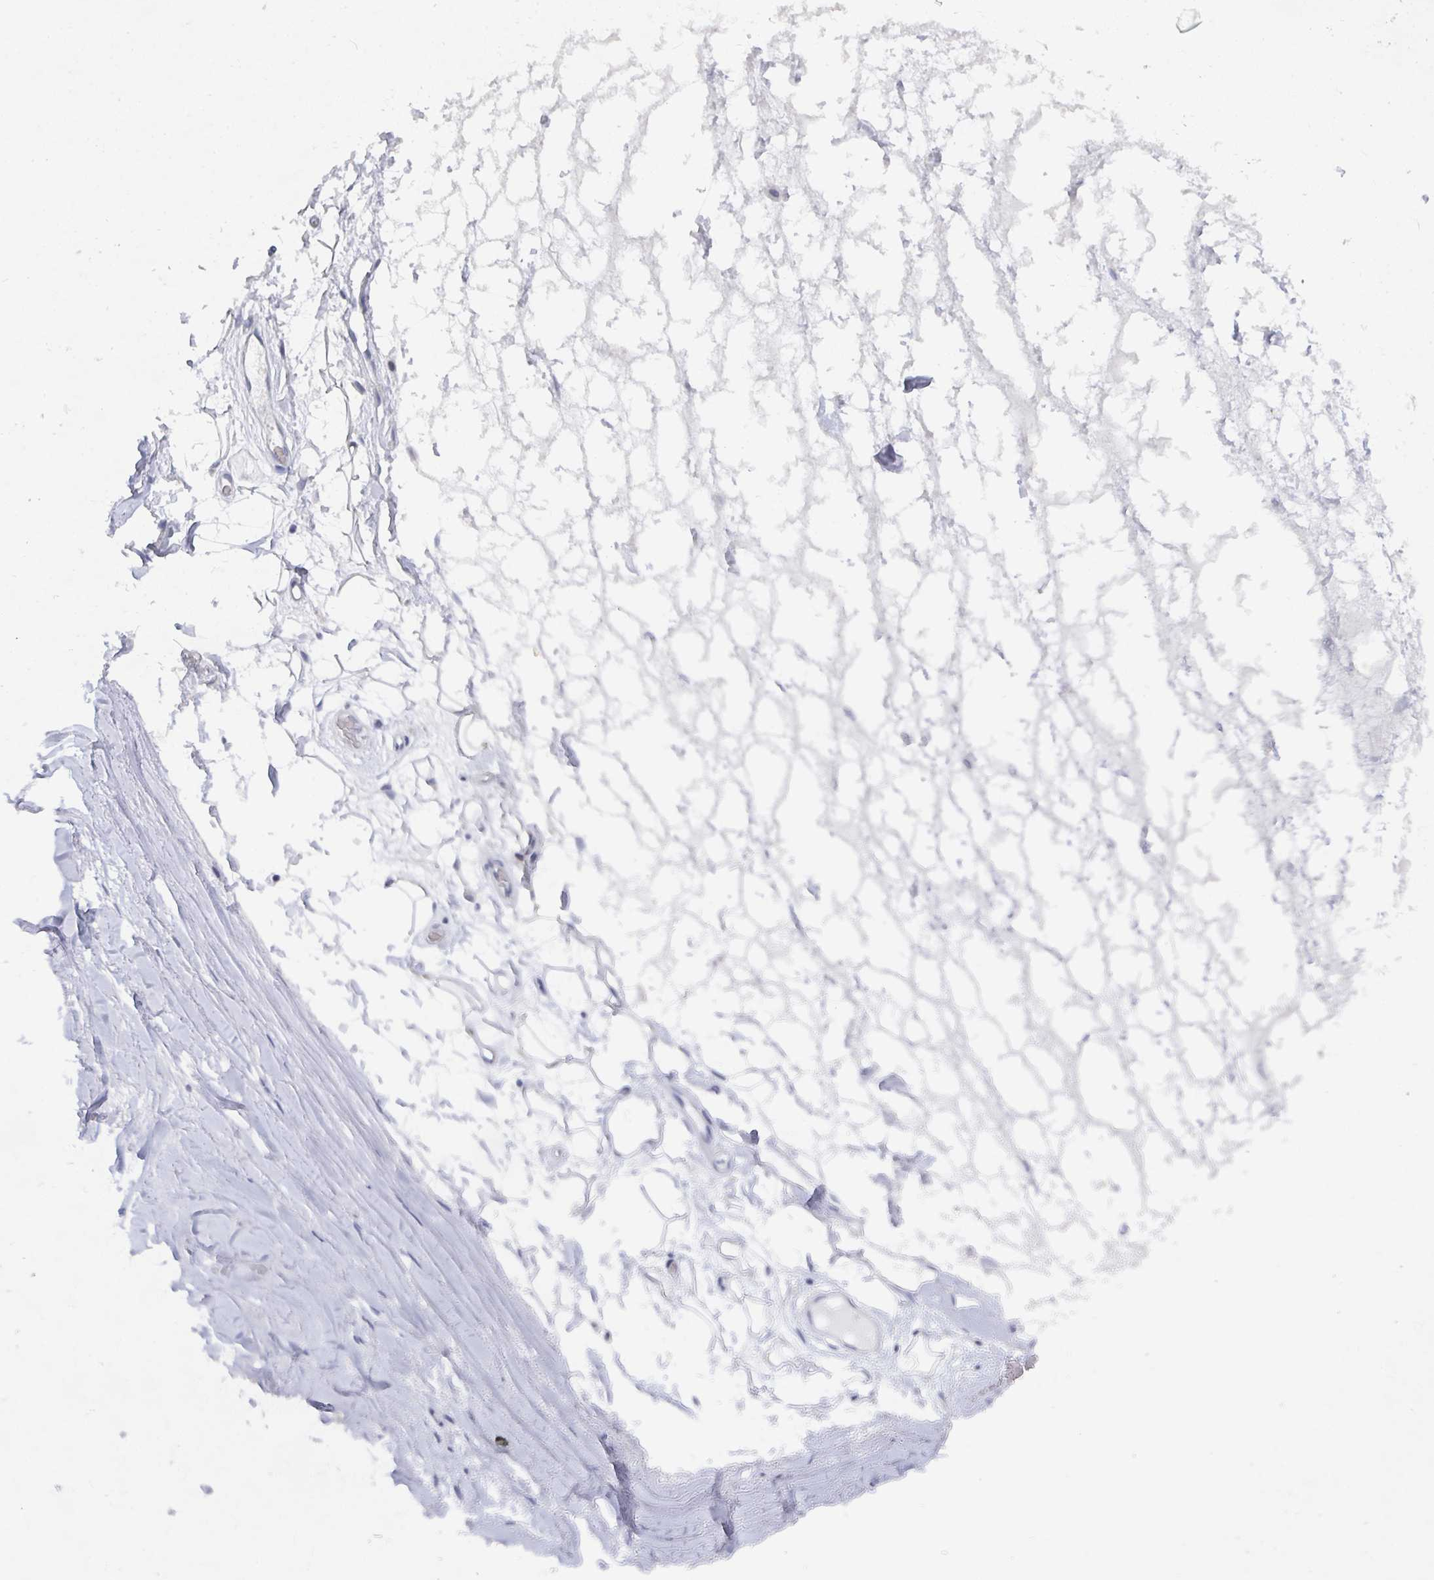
{"staining": {"intensity": "negative", "quantity": "none", "location": "none"}, "tissue": "adipose tissue", "cell_type": "Adipocytes", "image_type": "normal", "snomed": [{"axis": "morphology", "description": "Normal tissue, NOS"}, {"axis": "topography", "description": "Lymph node"}, {"axis": "topography", "description": "Cartilage tissue"}, {"axis": "topography", "description": "Nasopharynx"}], "caption": "Protein analysis of unremarkable adipose tissue shows no significant expression in adipocytes.", "gene": "CAMKV", "patient": {"sex": "male", "age": 63}}